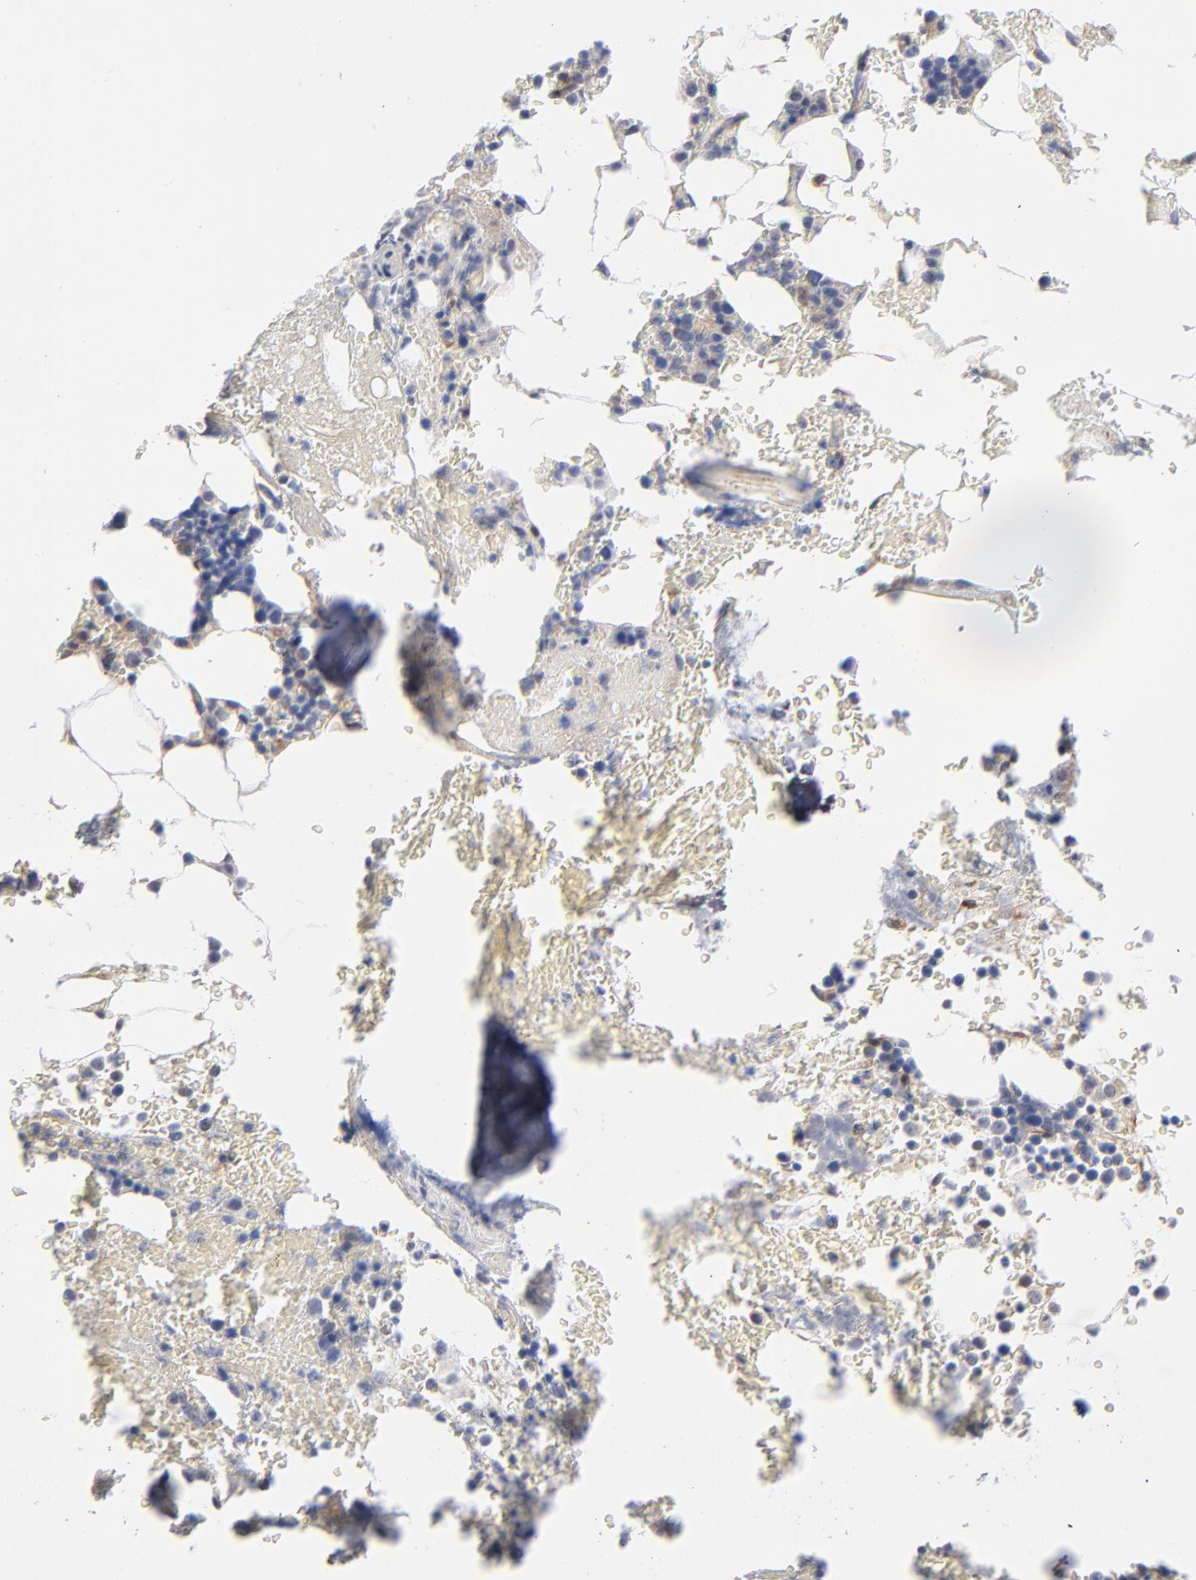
{"staining": {"intensity": "moderate", "quantity": "<25%", "location": "cytoplasmic/membranous"}, "tissue": "bone marrow", "cell_type": "Hematopoietic cells", "image_type": "normal", "snomed": [{"axis": "morphology", "description": "Normal tissue, NOS"}, {"axis": "topography", "description": "Bone marrow"}], "caption": "High-power microscopy captured an immunohistochemistry (IHC) micrograph of benign bone marrow, revealing moderate cytoplasmic/membranous expression in about <25% of hematopoietic cells. Immunohistochemistry (ihc) stains the protein of interest in brown and the nuclei are stained blue.", "gene": "ARRB1", "patient": {"sex": "female", "age": 73}}